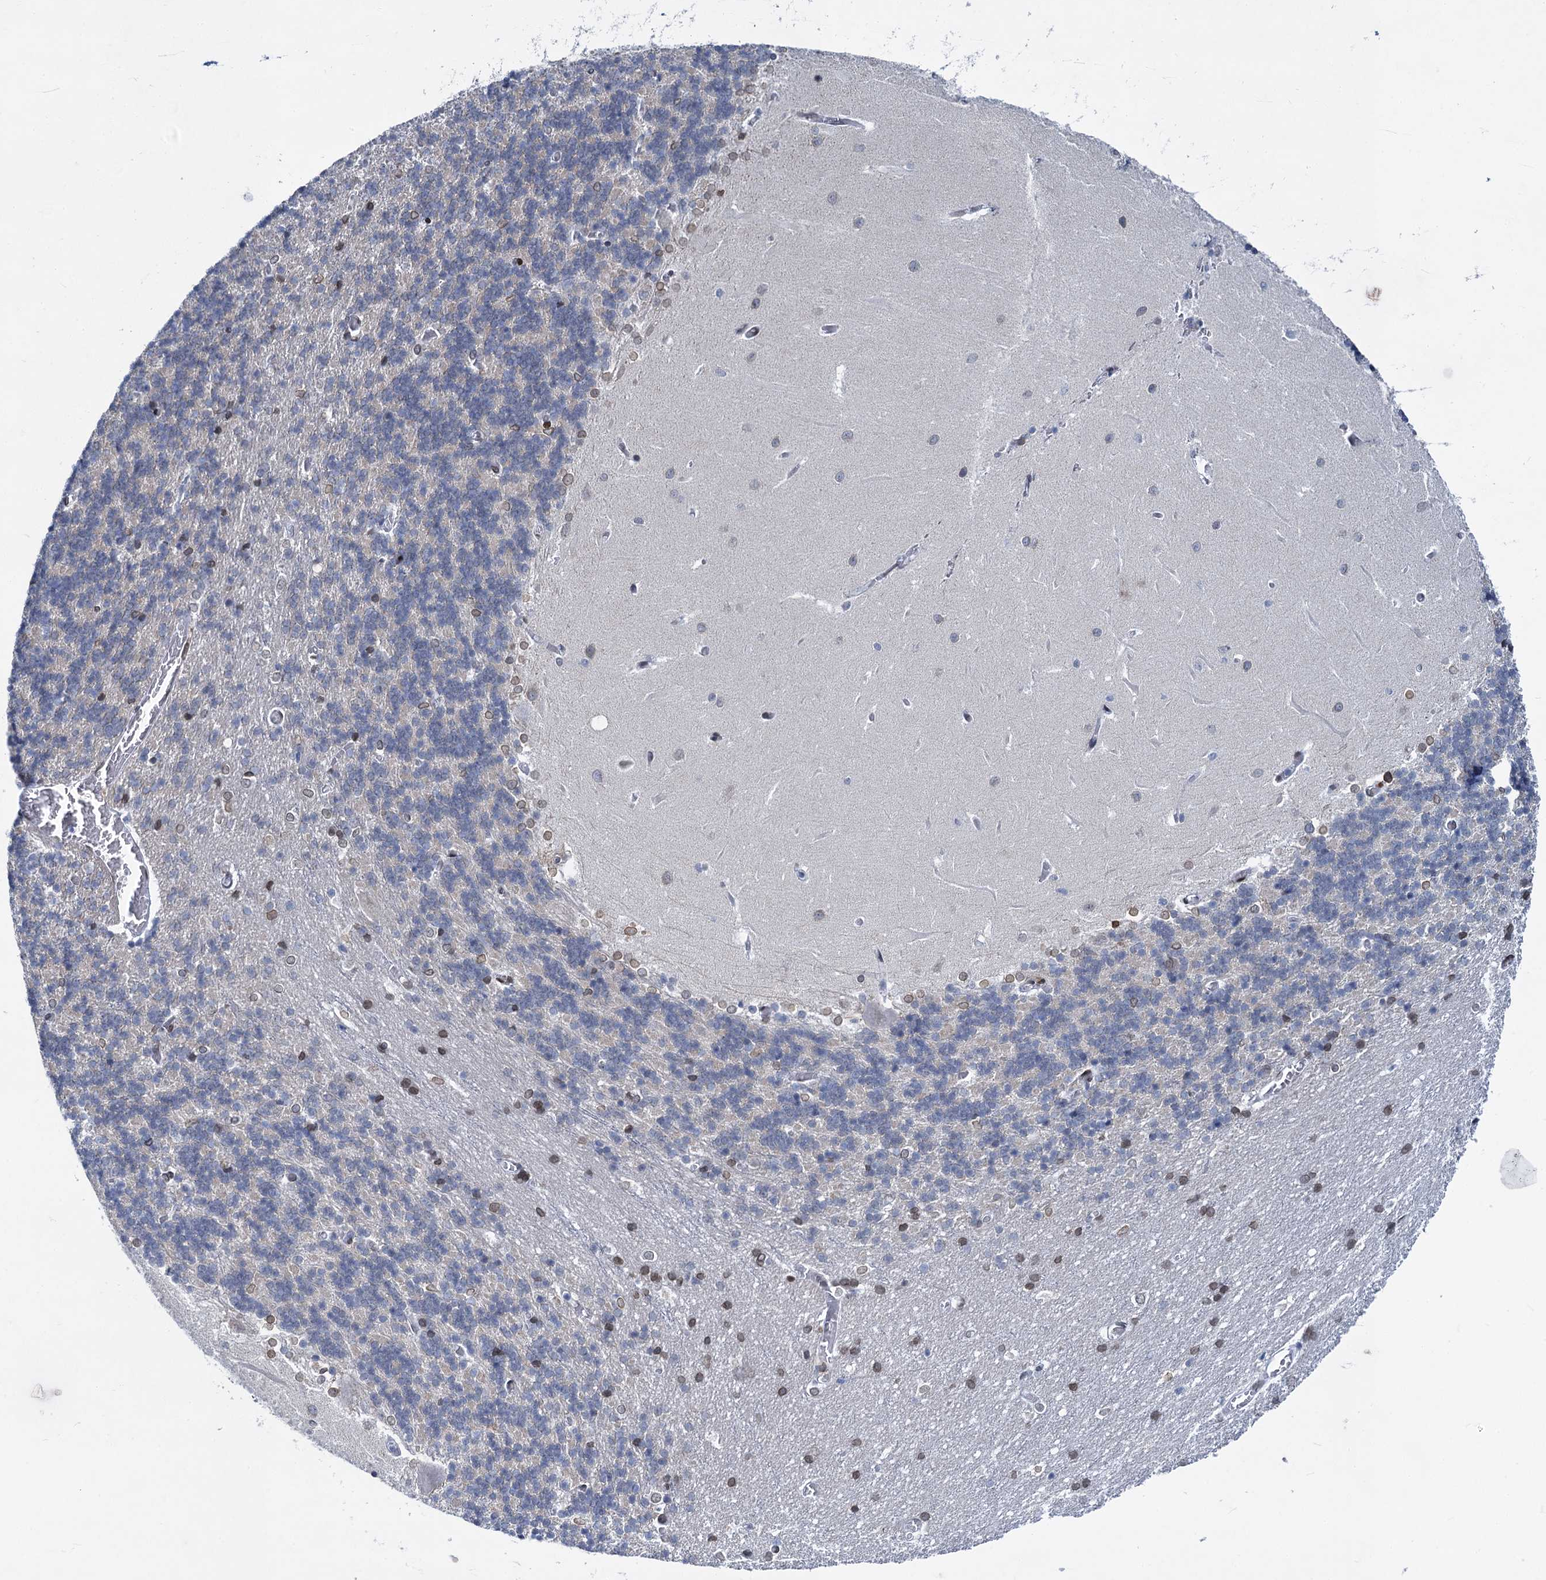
{"staining": {"intensity": "negative", "quantity": "none", "location": "none"}, "tissue": "cerebellum", "cell_type": "Cells in granular layer", "image_type": "normal", "snomed": [{"axis": "morphology", "description": "Normal tissue, NOS"}, {"axis": "topography", "description": "Cerebellum"}], "caption": "Immunohistochemistry (IHC) of normal cerebellum displays no expression in cells in granular layer.", "gene": "PRSS35", "patient": {"sex": "male", "age": 37}}